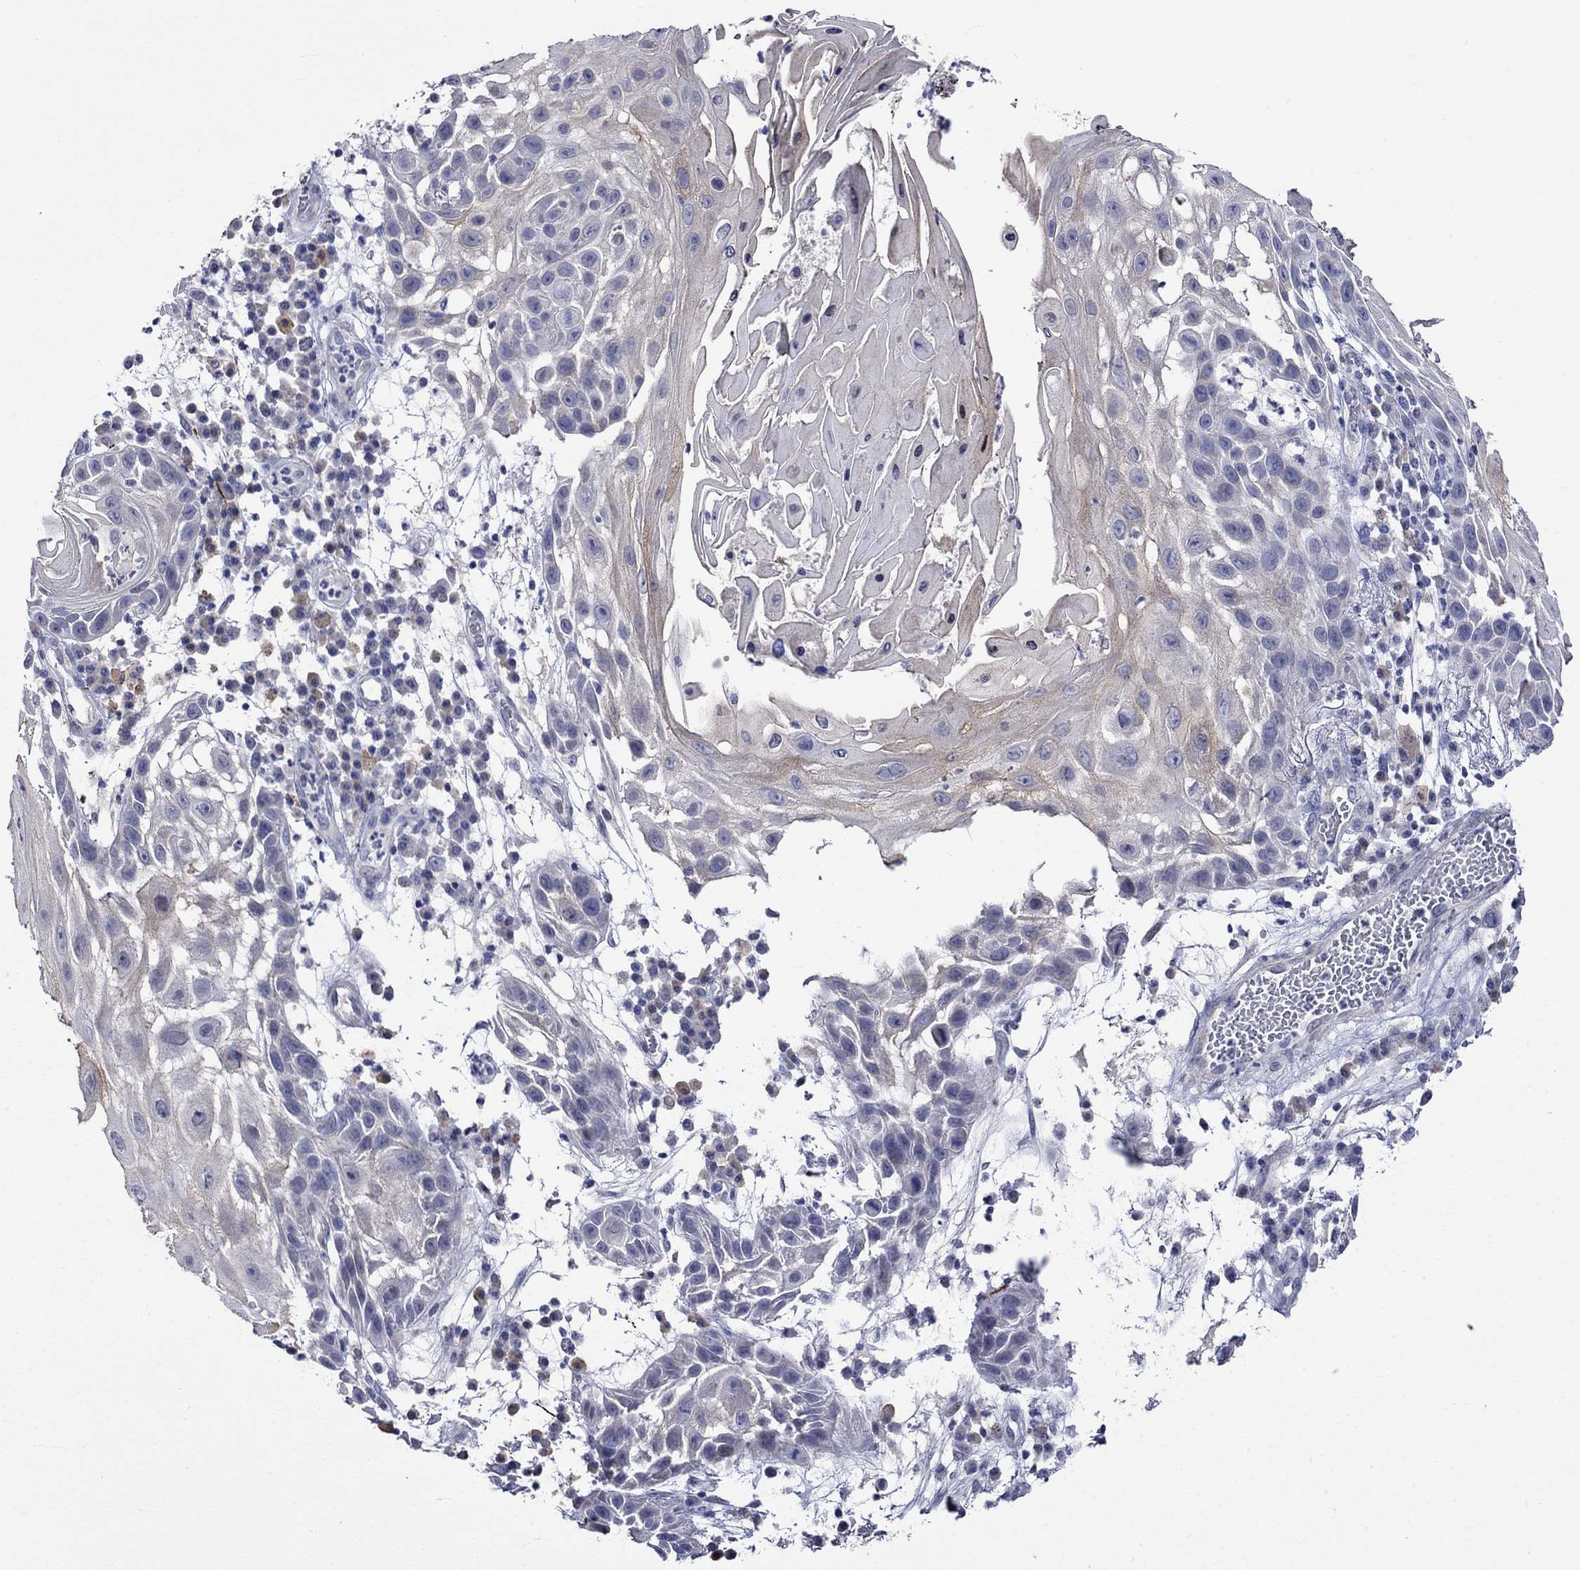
{"staining": {"intensity": "weak", "quantity": "25%-75%", "location": "cytoplasmic/membranous"}, "tissue": "skin cancer", "cell_type": "Tumor cells", "image_type": "cancer", "snomed": [{"axis": "morphology", "description": "Normal tissue, NOS"}, {"axis": "morphology", "description": "Squamous cell carcinoma, NOS"}, {"axis": "topography", "description": "Skin"}], "caption": "Human skin cancer stained for a protein (brown) exhibits weak cytoplasmic/membranous positive expression in approximately 25%-75% of tumor cells.", "gene": "CRYAB", "patient": {"sex": "male", "age": 79}}